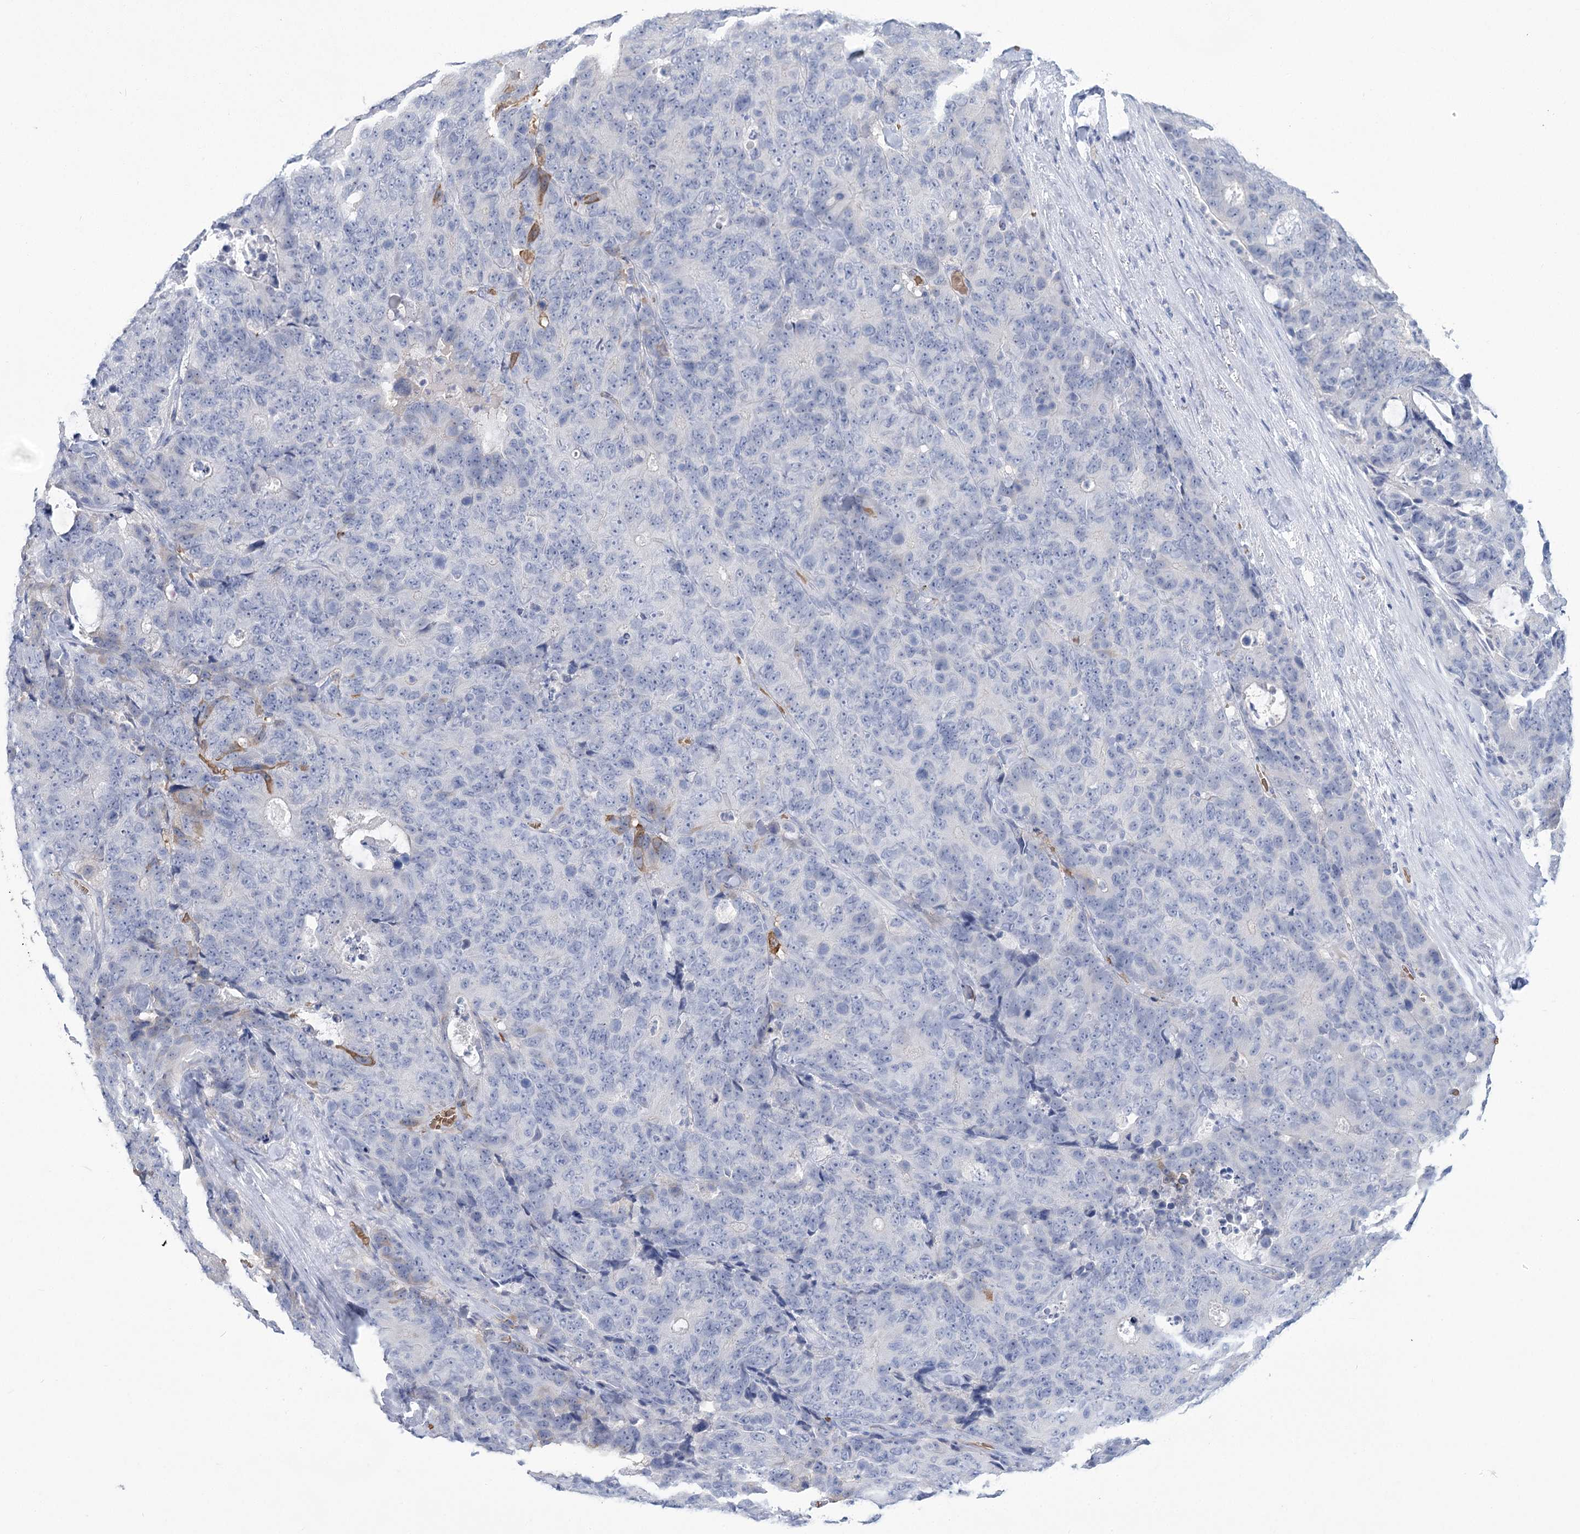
{"staining": {"intensity": "negative", "quantity": "none", "location": "none"}, "tissue": "colorectal cancer", "cell_type": "Tumor cells", "image_type": "cancer", "snomed": [{"axis": "morphology", "description": "Adenocarcinoma, NOS"}, {"axis": "topography", "description": "Colon"}], "caption": "This is an immunohistochemistry histopathology image of human adenocarcinoma (colorectal). There is no staining in tumor cells.", "gene": "HBA1", "patient": {"sex": "female", "age": 86}}